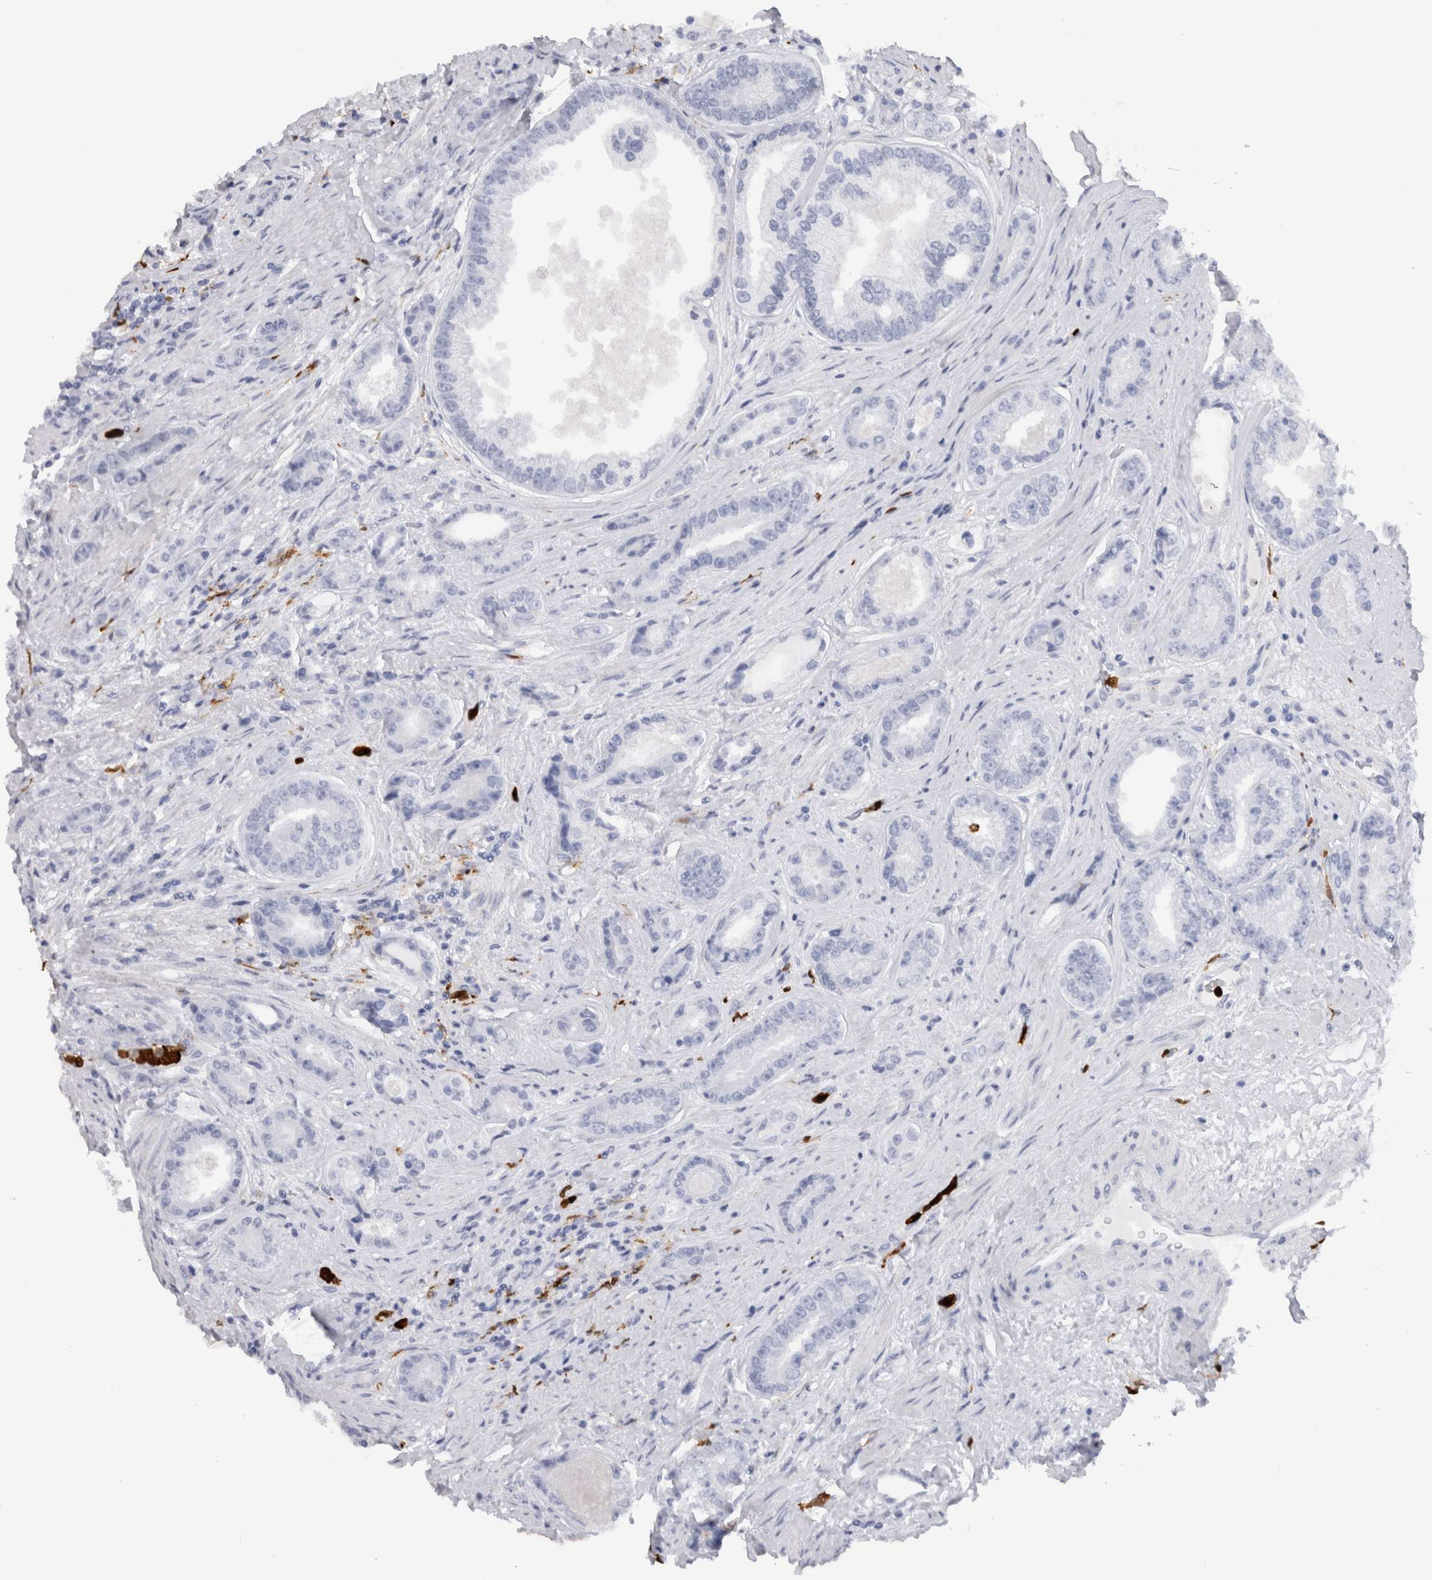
{"staining": {"intensity": "negative", "quantity": "none", "location": "none"}, "tissue": "prostate cancer", "cell_type": "Tumor cells", "image_type": "cancer", "snomed": [{"axis": "morphology", "description": "Adenocarcinoma, High grade"}, {"axis": "topography", "description": "Prostate"}], "caption": "DAB (3,3'-diaminobenzidine) immunohistochemical staining of human prostate high-grade adenocarcinoma exhibits no significant staining in tumor cells.", "gene": "S100A8", "patient": {"sex": "male", "age": 61}}